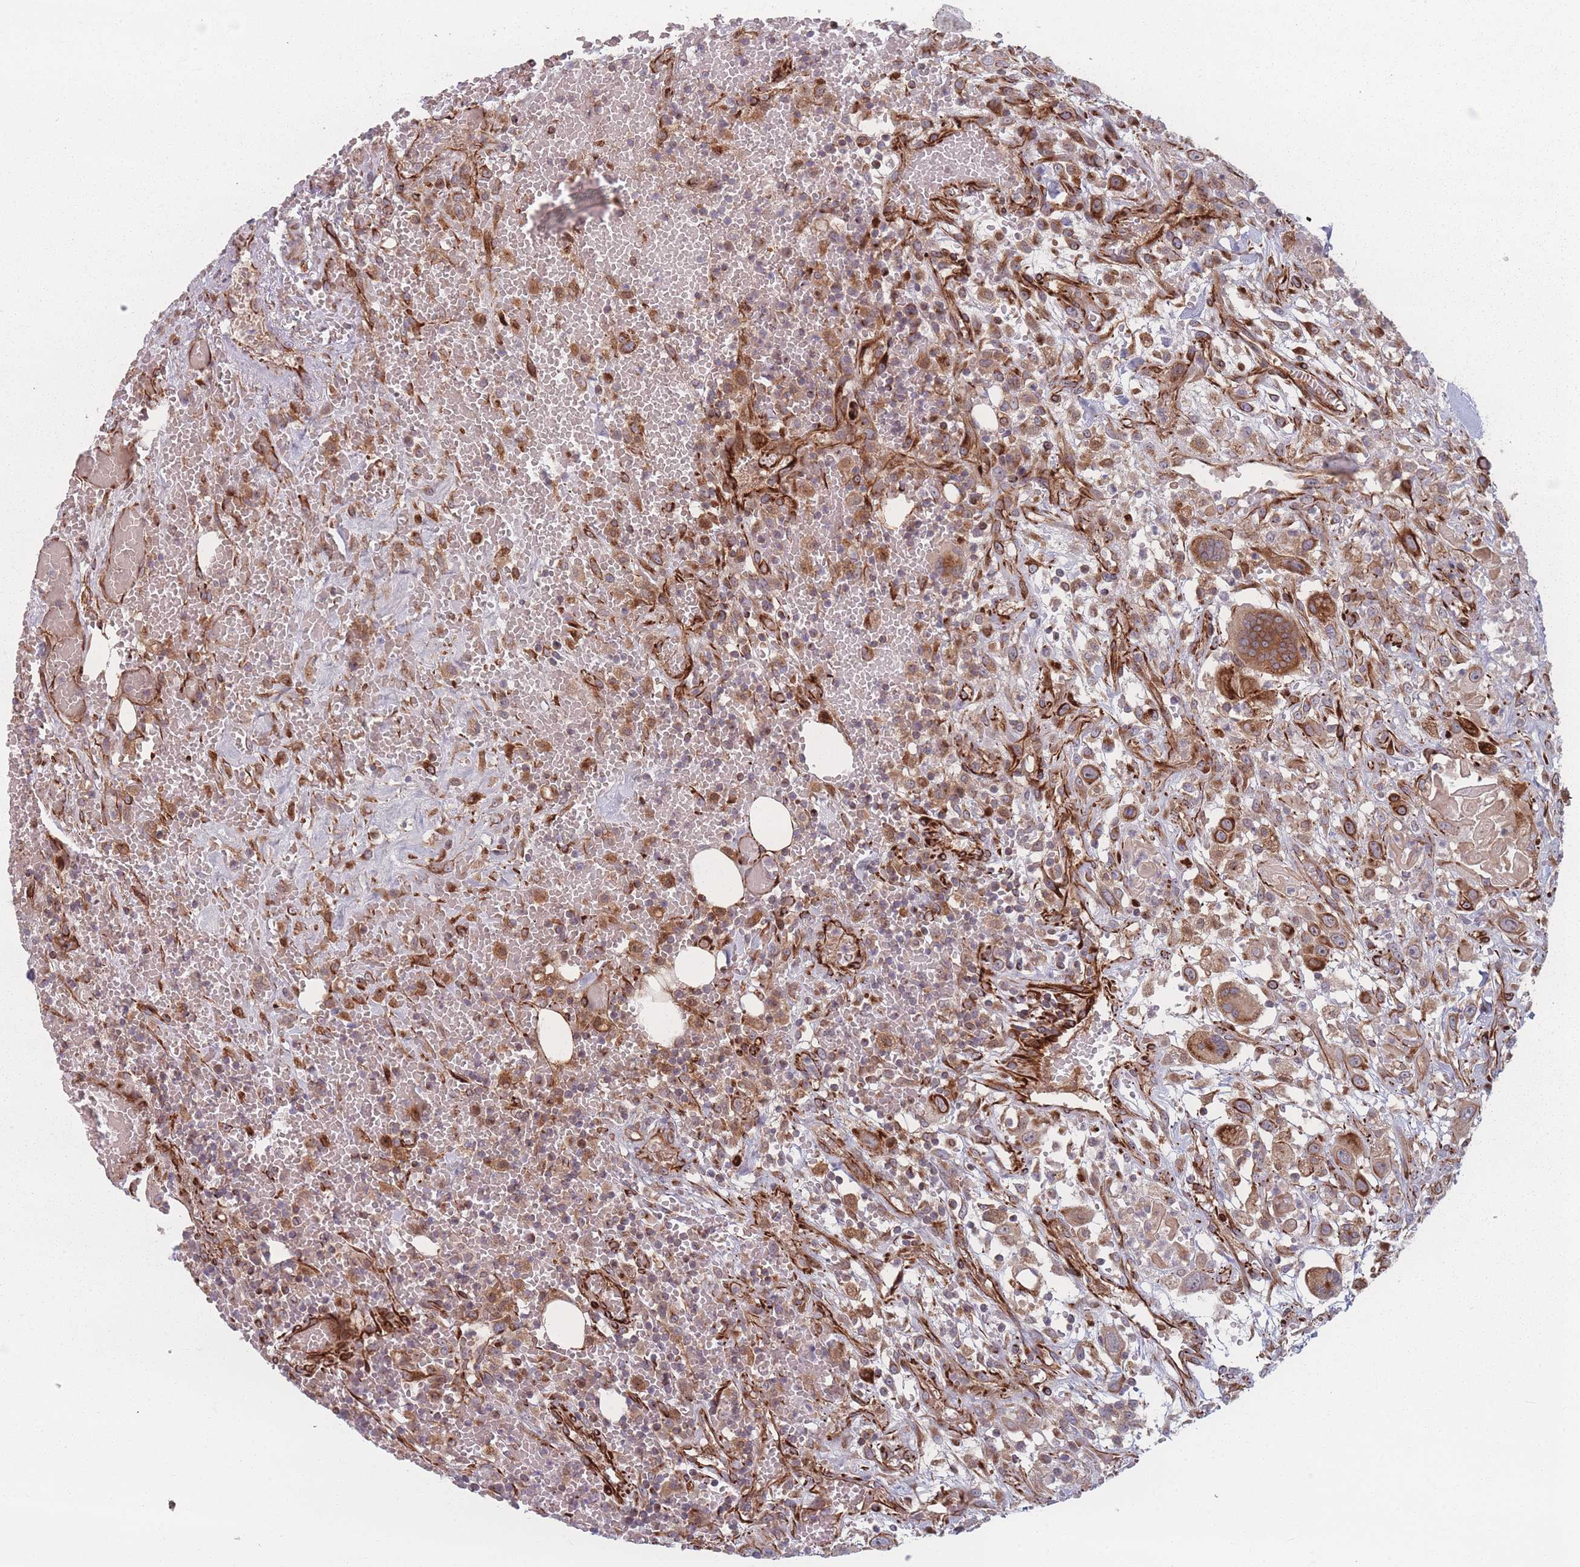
{"staining": {"intensity": "moderate", "quantity": ">75%", "location": "cytoplasmic/membranous"}, "tissue": "head and neck cancer", "cell_type": "Tumor cells", "image_type": "cancer", "snomed": [{"axis": "morphology", "description": "Squamous cell carcinoma, NOS"}, {"axis": "topography", "description": "Head-Neck"}], "caption": "Protein expression analysis of human head and neck squamous cell carcinoma reveals moderate cytoplasmic/membranous staining in approximately >75% of tumor cells.", "gene": "EEF1AKMT2", "patient": {"sex": "male", "age": 81}}